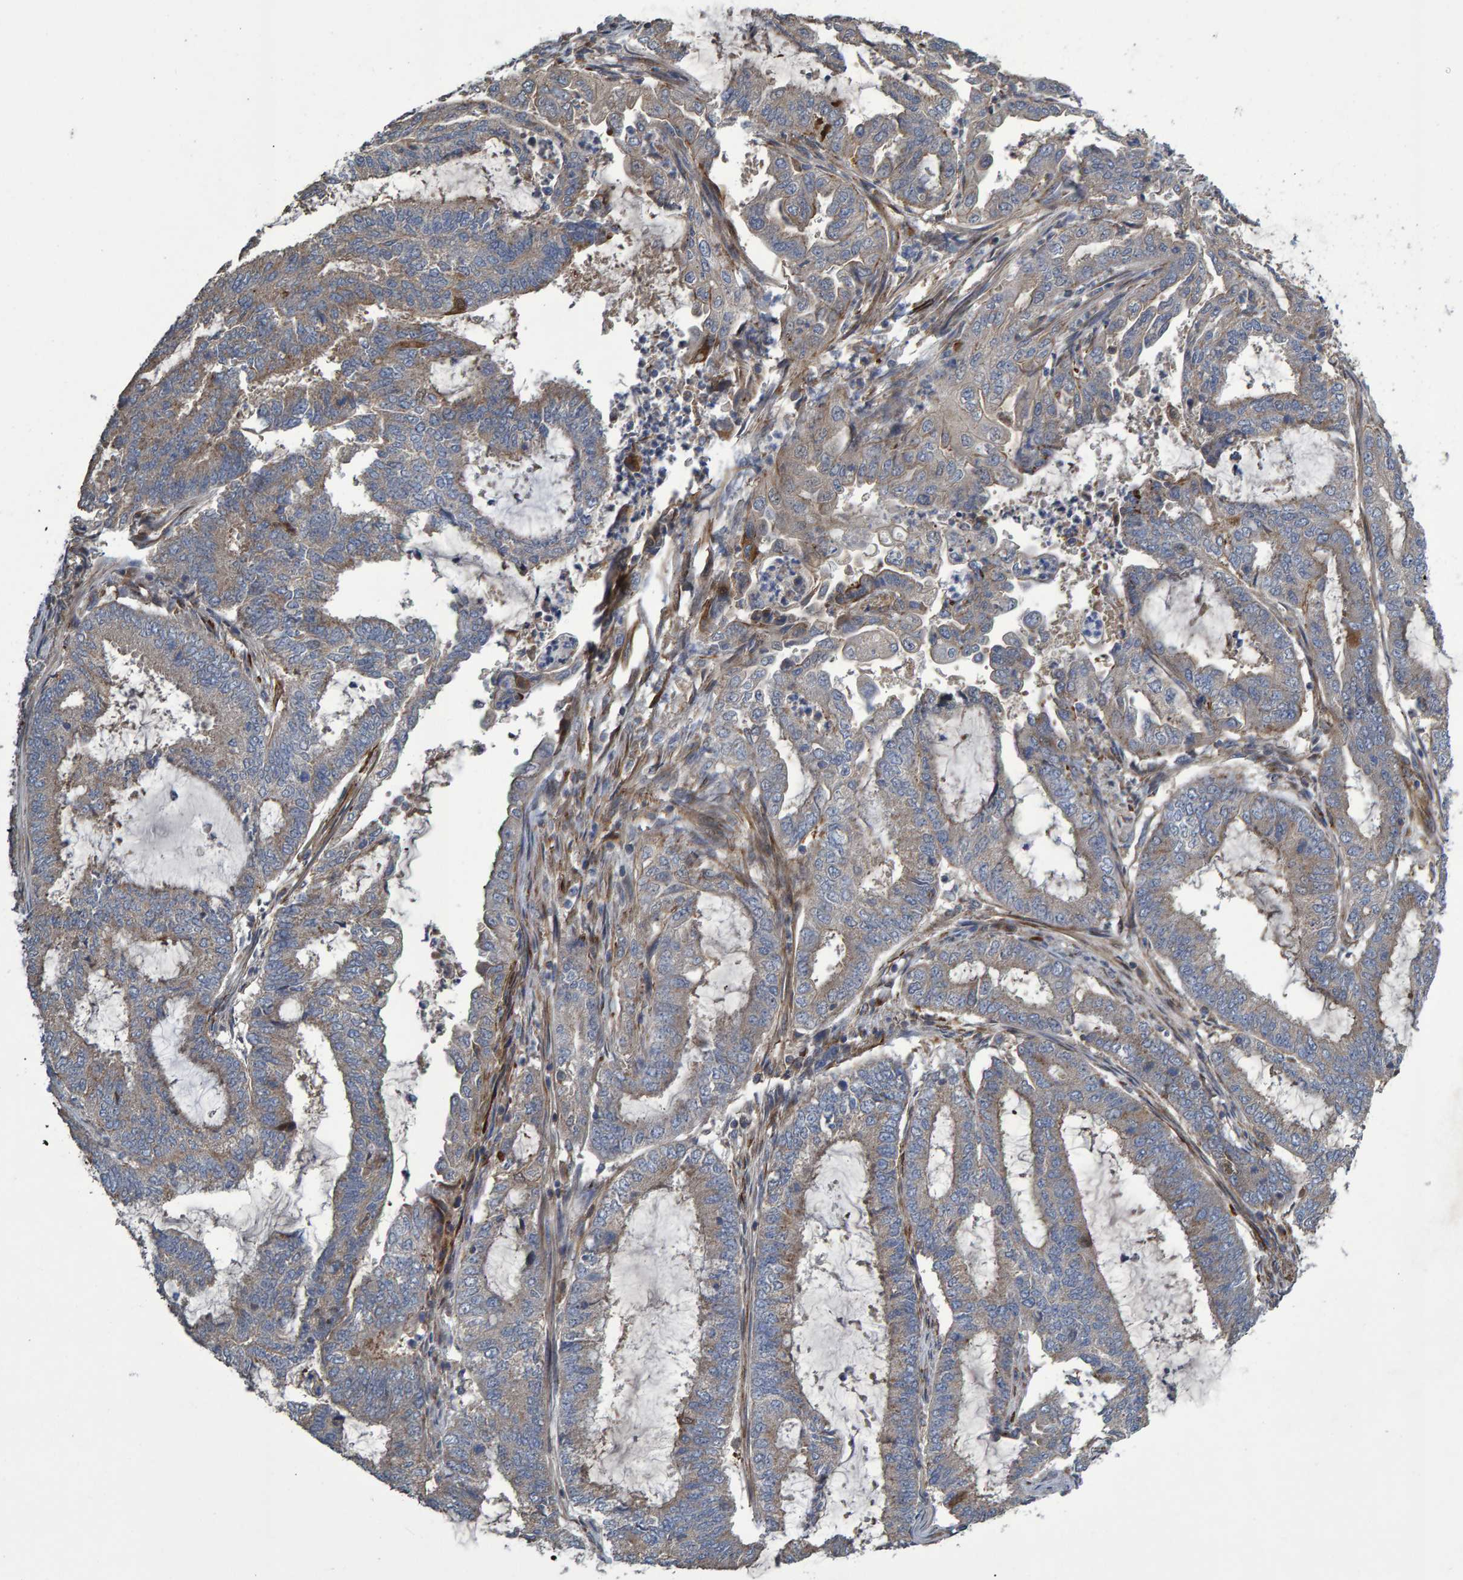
{"staining": {"intensity": "weak", "quantity": "25%-75%", "location": "cytoplasmic/membranous"}, "tissue": "endometrial cancer", "cell_type": "Tumor cells", "image_type": "cancer", "snomed": [{"axis": "morphology", "description": "Adenocarcinoma, NOS"}, {"axis": "topography", "description": "Endometrium"}], "caption": "Immunohistochemistry (DAB) staining of endometrial cancer reveals weak cytoplasmic/membranous protein expression in approximately 25%-75% of tumor cells.", "gene": "SLIT2", "patient": {"sex": "female", "age": 51}}